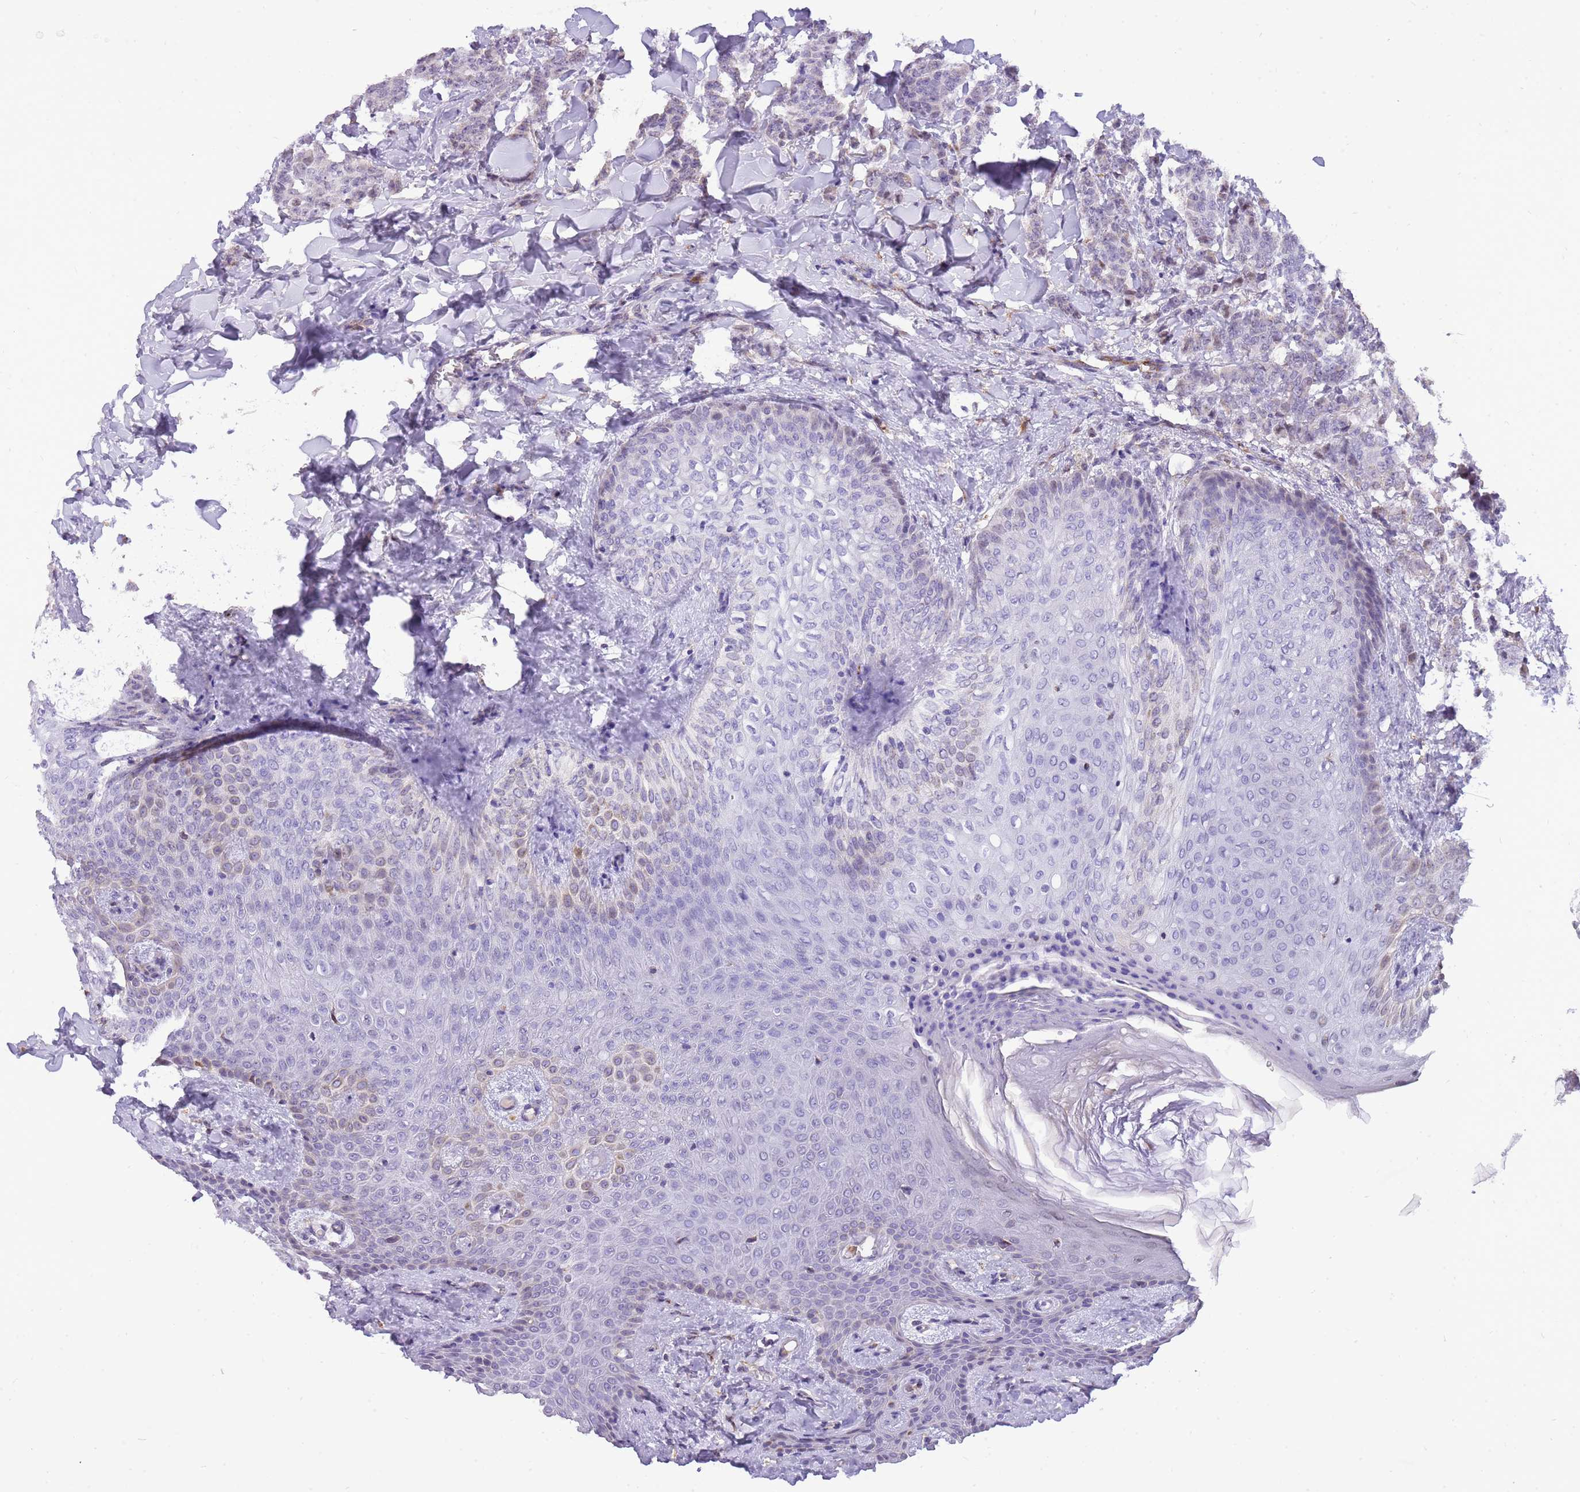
{"staining": {"intensity": "weak", "quantity": "<25%", "location": "cytoplasmic/membranous"}, "tissue": "breast cancer", "cell_type": "Tumor cells", "image_type": "cancer", "snomed": [{"axis": "morphology", "description": "Duct carcinoma"}, {"axis": "topography", "description": "Breast"}], "caption": "Tumor cells are negative for brown protein staining in breast cancer.", "gene": "PCNX1", "patient": {"sex": "female", "age": 40}}